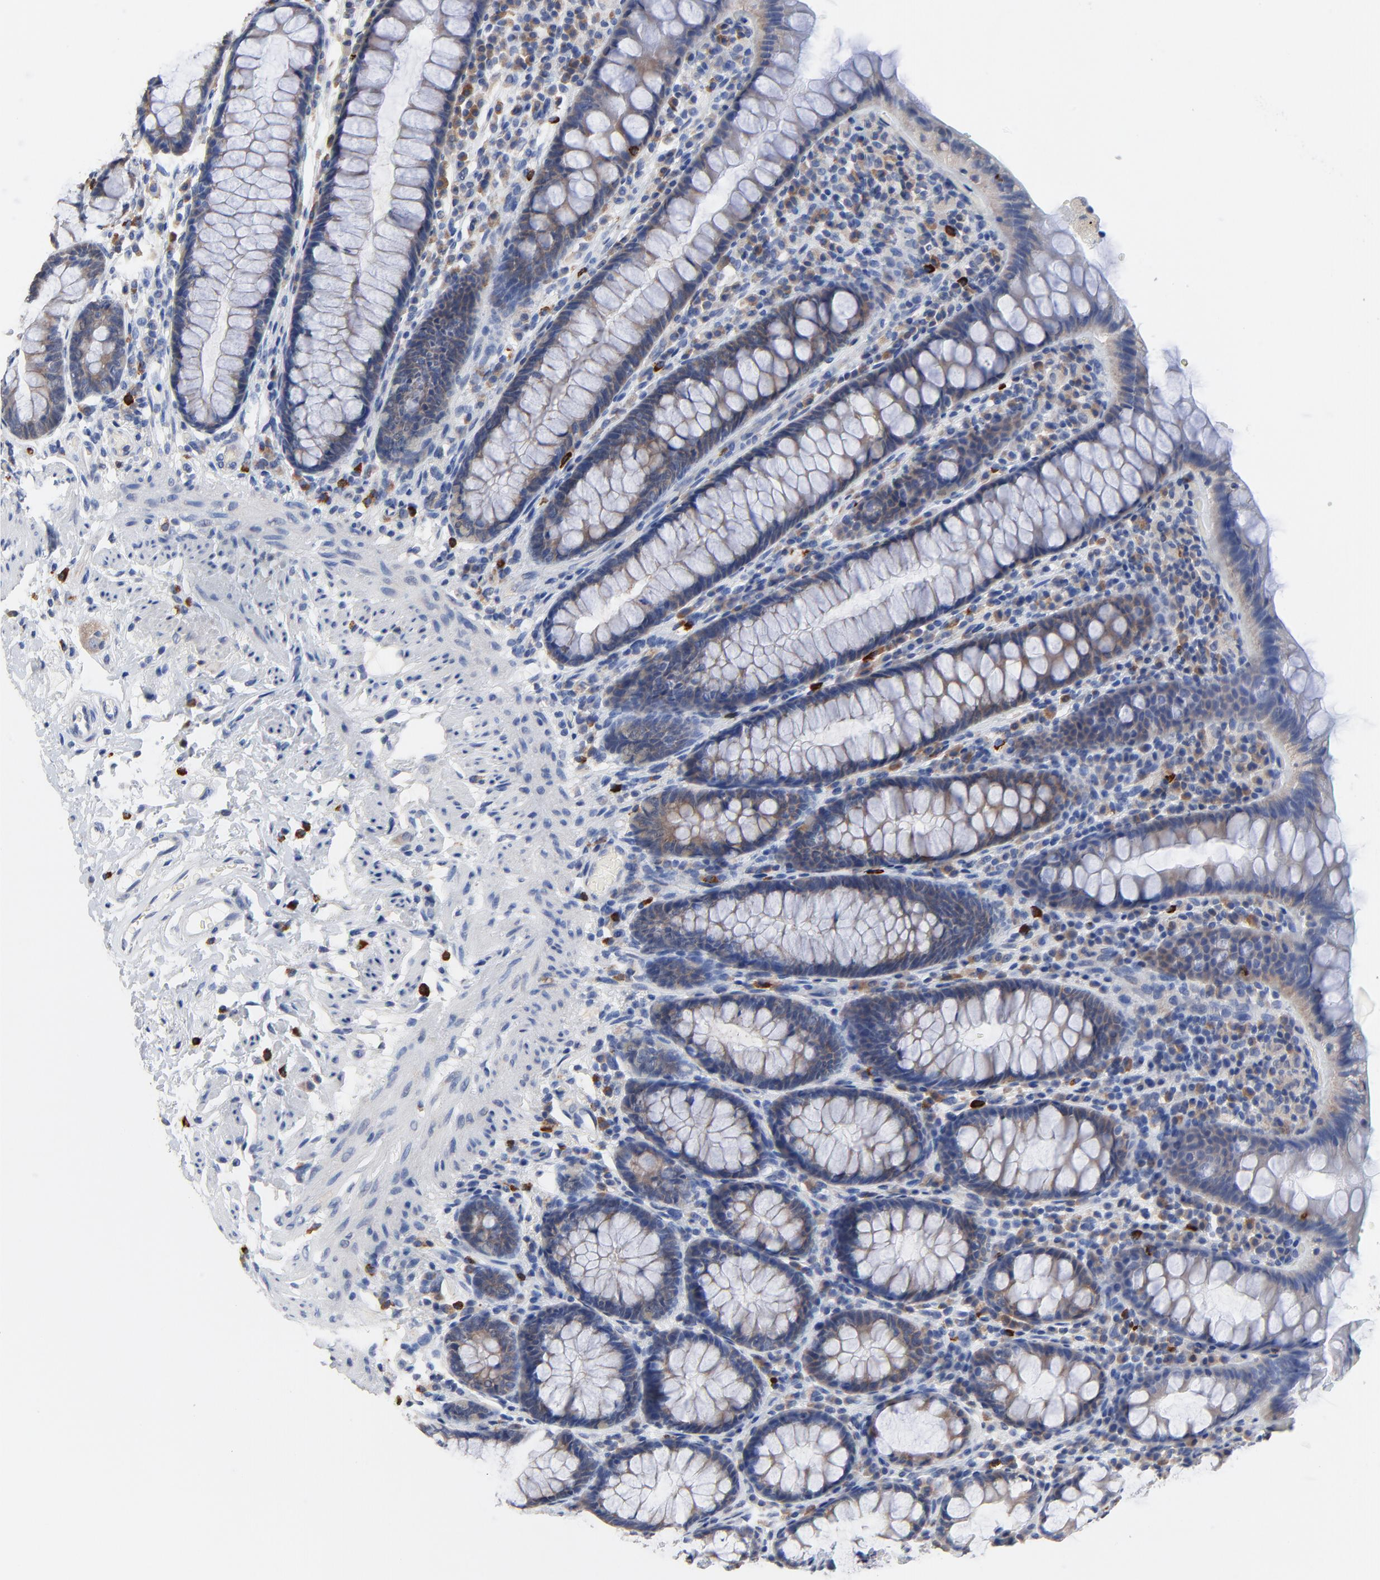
{"staining": {"intensity": "weak", "quantity": "<25%", "location": "cytoplasmic/membranous"}, "tissue": "rectum", "cell_type": "Glandular cells", "image_type": "normal", "snomed": [{"axis": "morphology", "description": "Normal tissue, NOS"}, {"axis": "topography", "description": "Rectum"}], "caption": "A high-resolution image shows IHC staining of benign rectum, which reveals no significant positivity in glandular cells. (DAB immunohistochemistry, high magnification).", "gene": "FBXL5", "patient": {"sex": "male", "age": 92}}